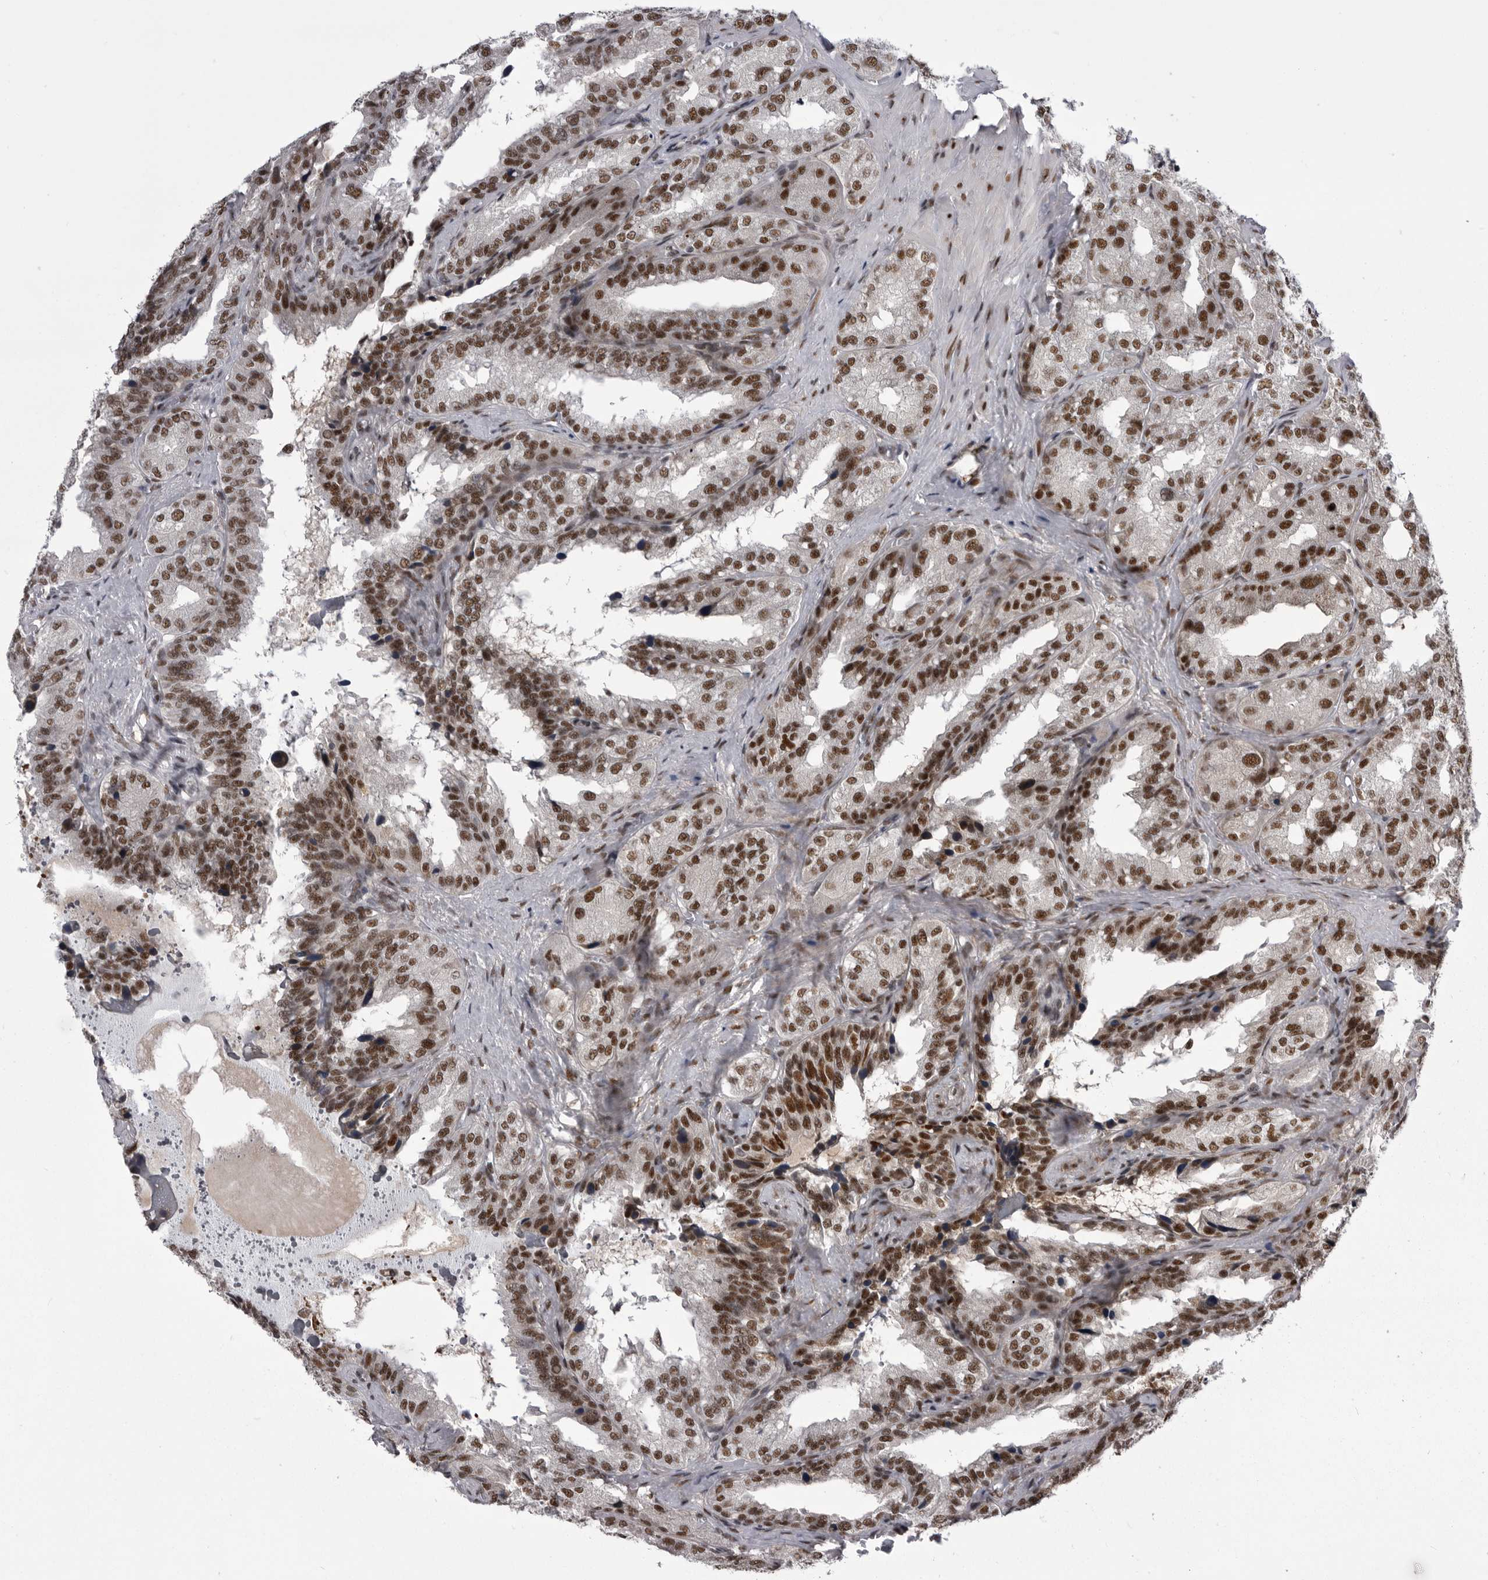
{"staining": {"intensity": "strong", "quantity": ">75%", "location": "nuclear"}, "tissue": "seminal vesicle", "cell_type": "Glandular cells", "image_type": "normal", "snomed": [{"axis": "morphology", "description": "Normal tissue, NOS"}, {"axis": "topography", "description": "Prostate"}, {"axis": "topography", "description": "Seminal veicle"}], "caption": "Immunohistochemistry (IHC) (DAB (3,3'-diaminobenzidine)) staining of normal human seminal vesicle demonstrates strong nuclear protein positivity in approximately >75% of glandular cells. (brown staining indicates protein expression, while blue staining denotes nuclei).", "gene": "MEPCE", "patient": {"sex": "male", "age": 51}}